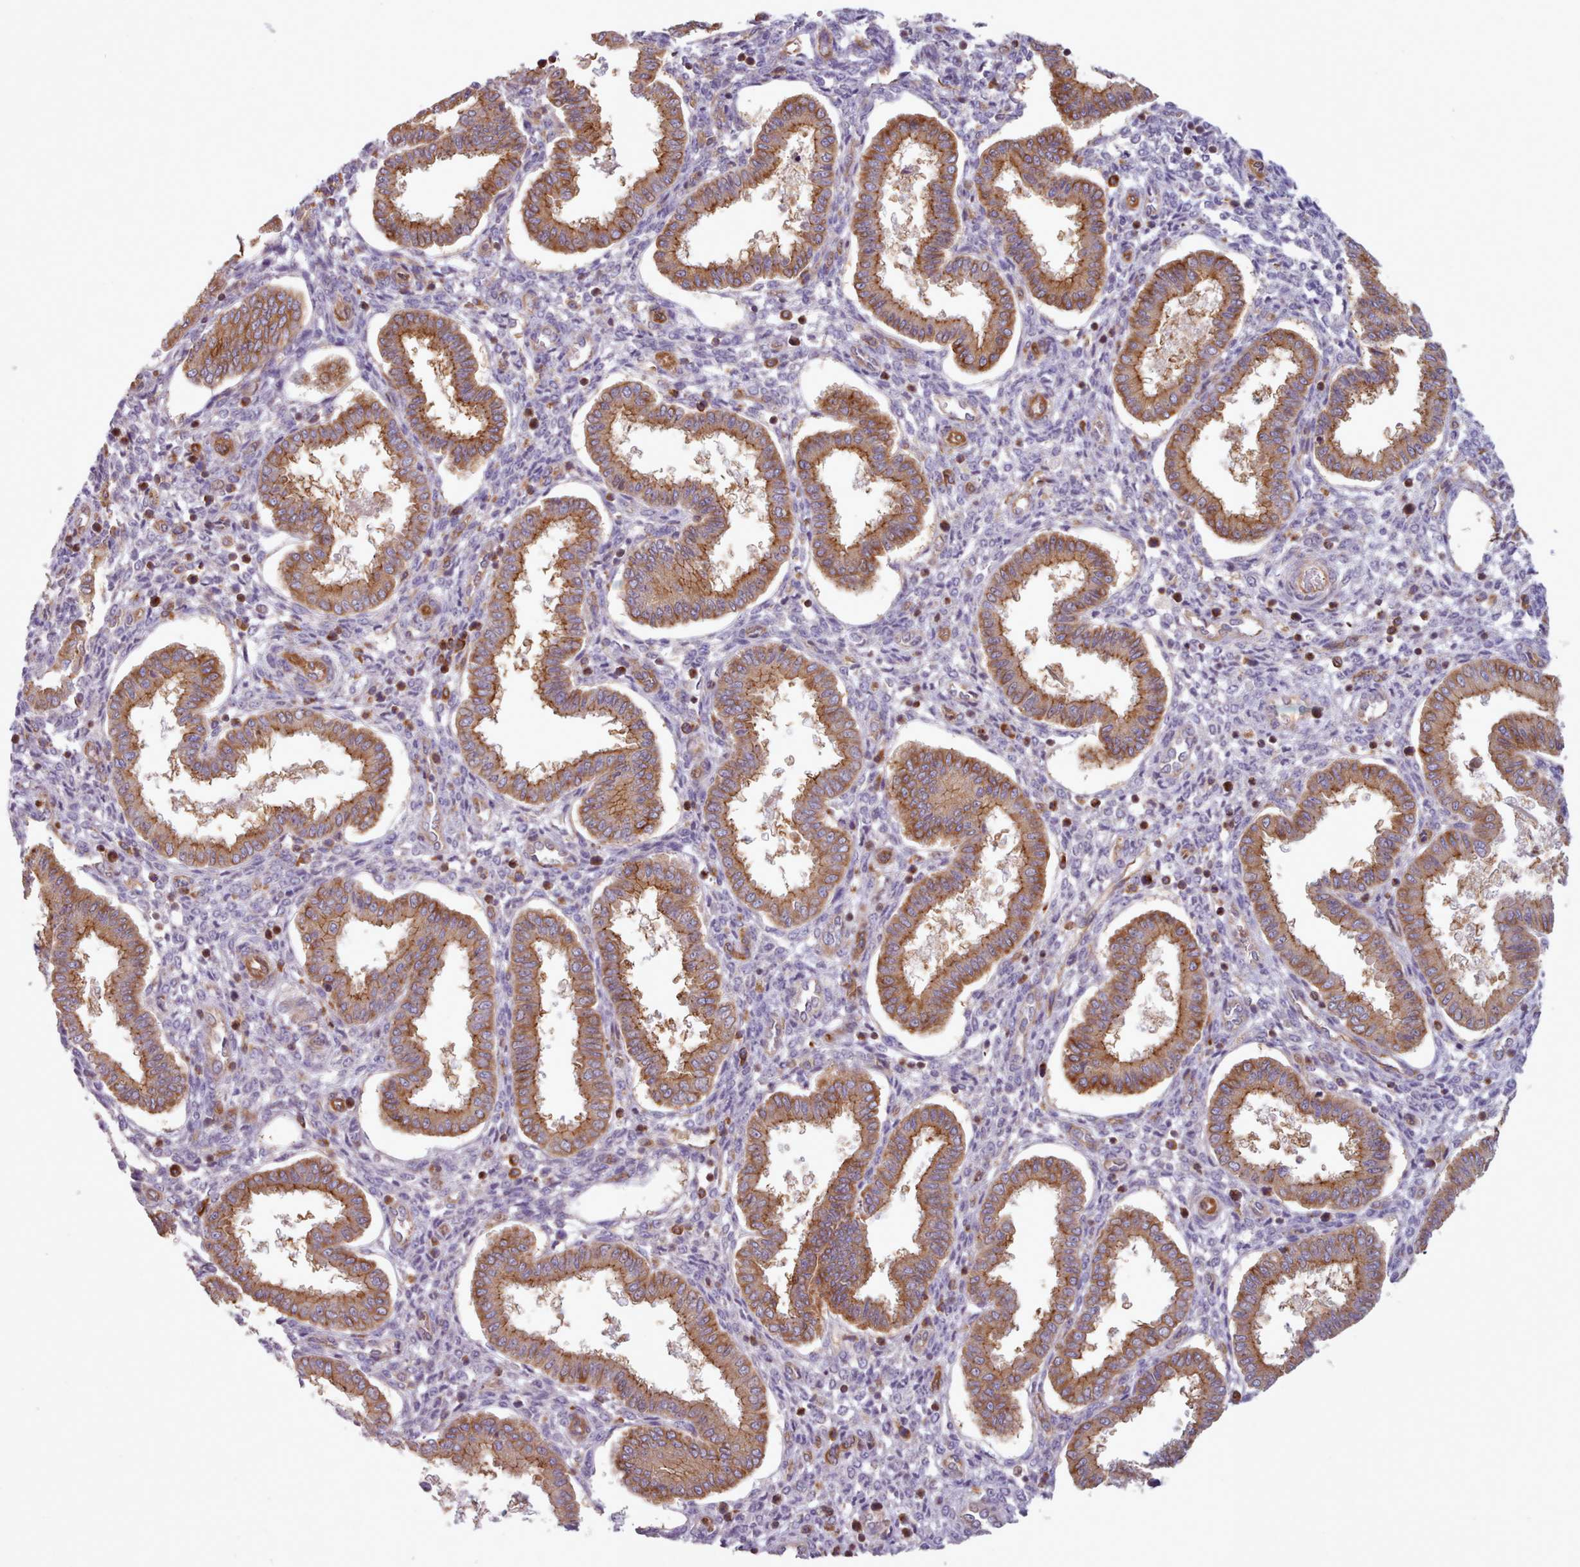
{"staining": {"intensity": "moderate", "quantity": "<25%", "location": "cytoplasmic/membranous"}, "tissue": "endometrium", "cell_type": "Cells in endometrial stroma", "image_type": "normal", "snomed": [{"axis": "morphology", "description": "Normal tissue, NOS"}, {"axis": "topography", "description": "Endometrium"}], "caption": "Moderate cytoplasmic/membranous expression is identified in about <25% of cells in endometrial stroma in normal endometrium. (brown staining indicates protein expression, while blue staining denotes nuclei).", "gene": "CRYBG1", "patient": {"sex": "female", "age": 24}}